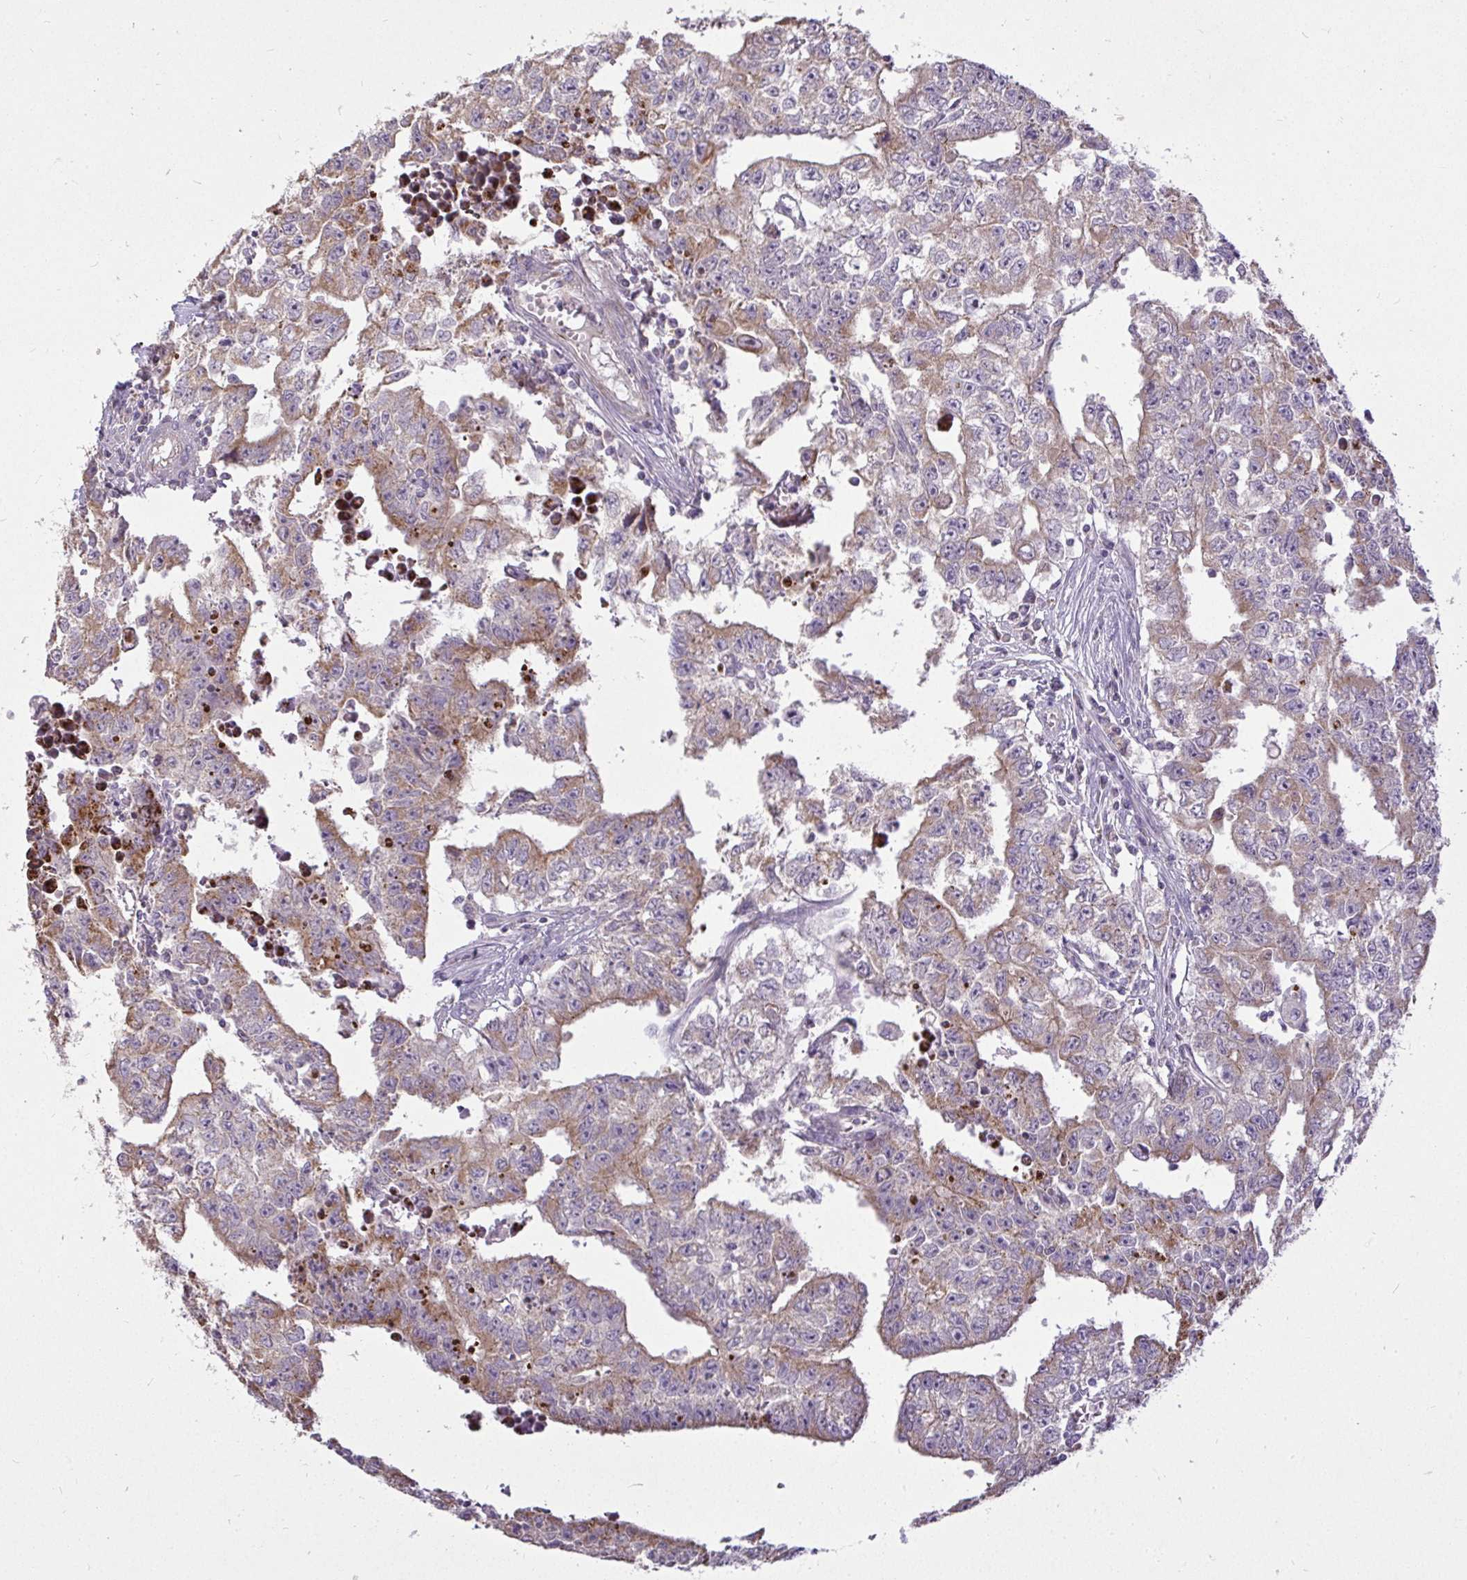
{"staining": {"intensity": "moderate", "quantity": ">75%", "location": "cytoplasmic/membranous"}, "tissue": "testis cancer", "cell_type": "Tumor cells", "image_type": "cancer", "snomed": [{"axis": "morphology", "description": "Carcinoma, Embryonal, NOS"}, {"axis": "morphology", "description": "Teratoma, malignant, NOS"}, {"axis": "topography", "description": "Testis"}], "caption": "The histopathology image exhibits immunohistochemical staining of testis cancer. There is moderate cytoplasmic/membranous staining is seen in approximately >75% of tumor cells.", "gene": "STRIP1", "patient": {"sex": "male", "age": 24}}